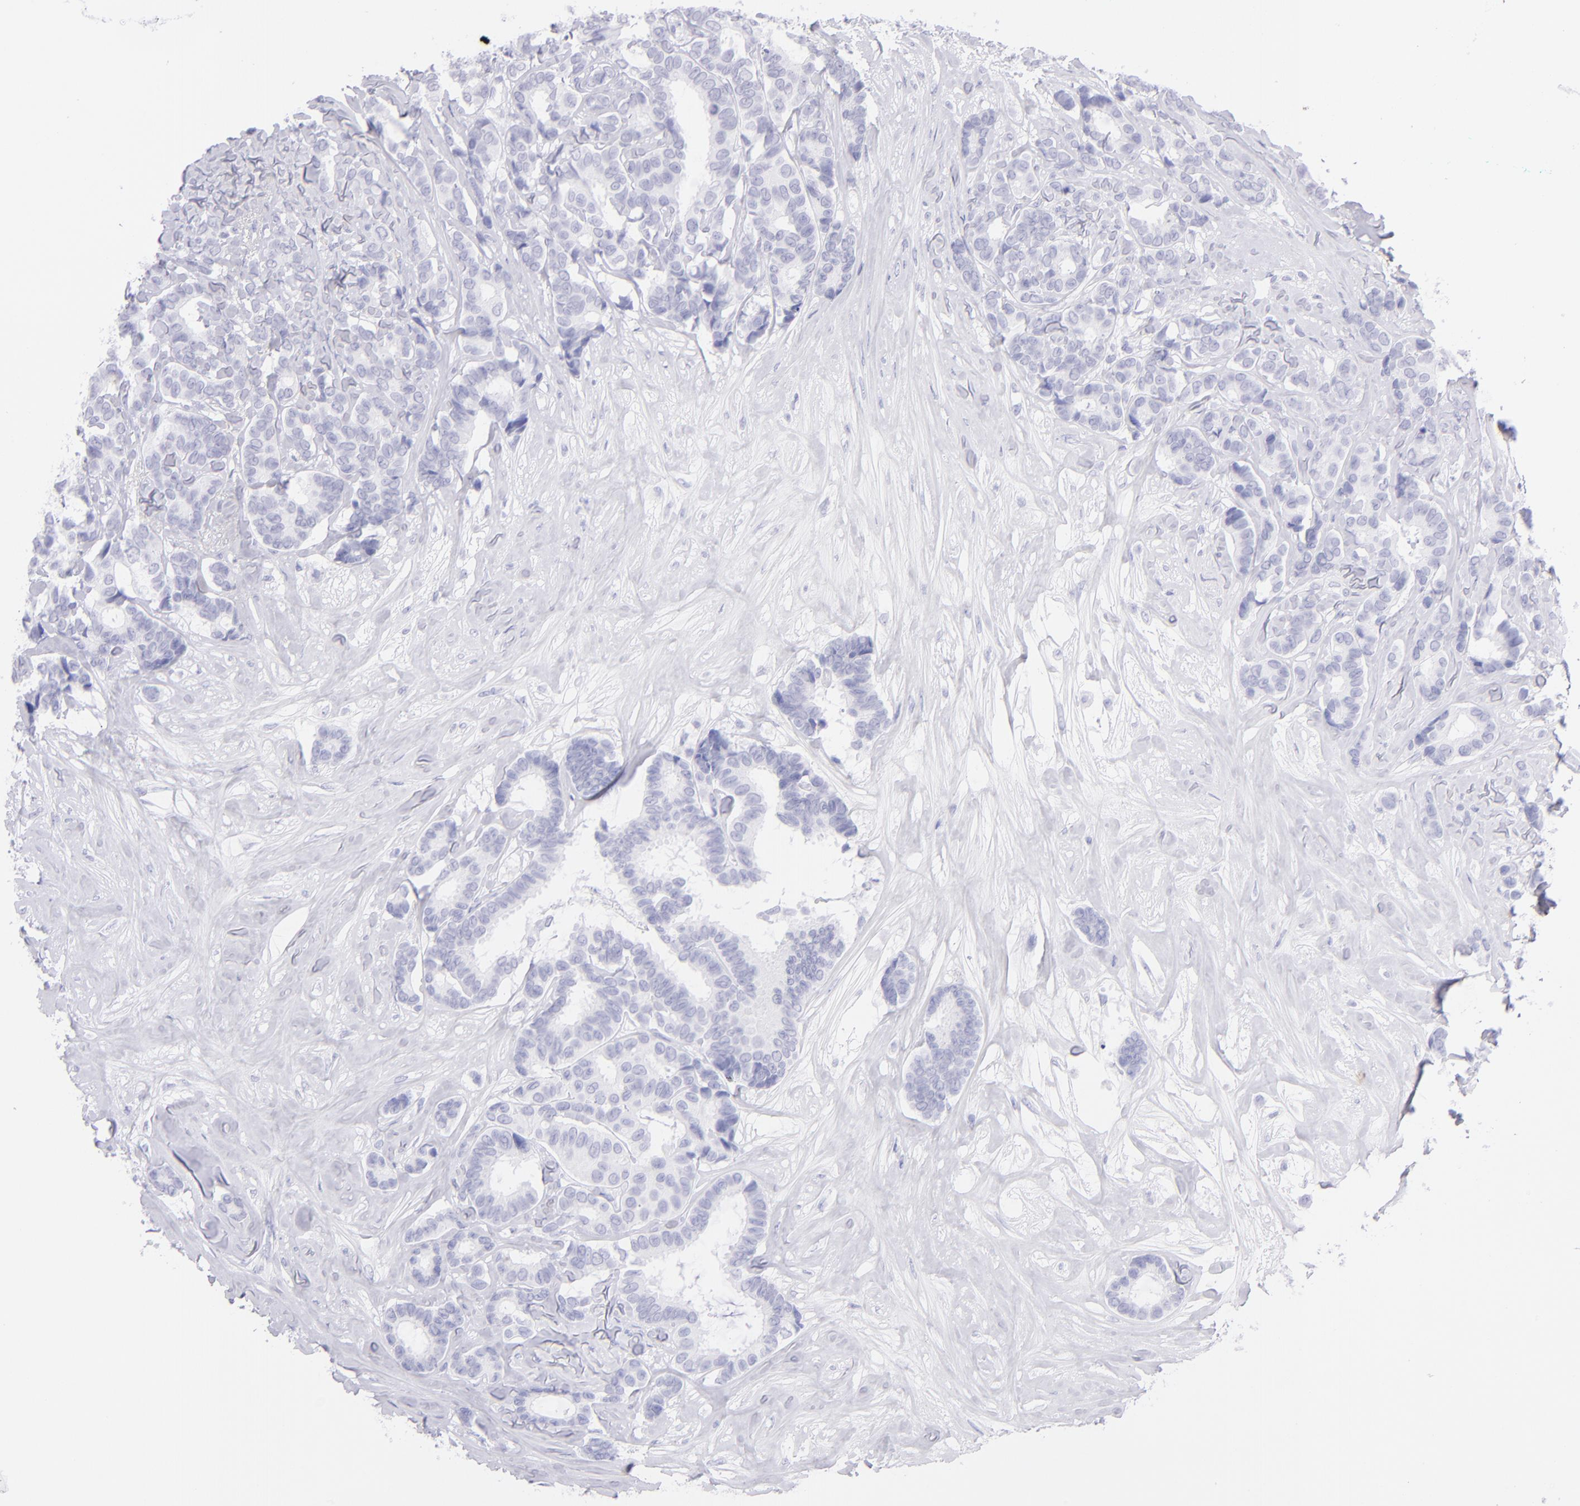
{"staining": {"intensity": "negative", "quantity": "none", "location": "none"}, "tissue": "breast cancer", "cell_type": "Tumor cells", "image_type": "cancer", "snomed": [{"axis": "morphology", "description": "Duct carcinoma"}, {"axis": "topography", "description": "Breast"}], "caption": "Immunohistochemistry (IHC) of breast cancer (infiltrating ductal carcinoma) displays no expression in tumor cells.", "gene": "CD72", "patient": {"sex": "female", "age": 87}}